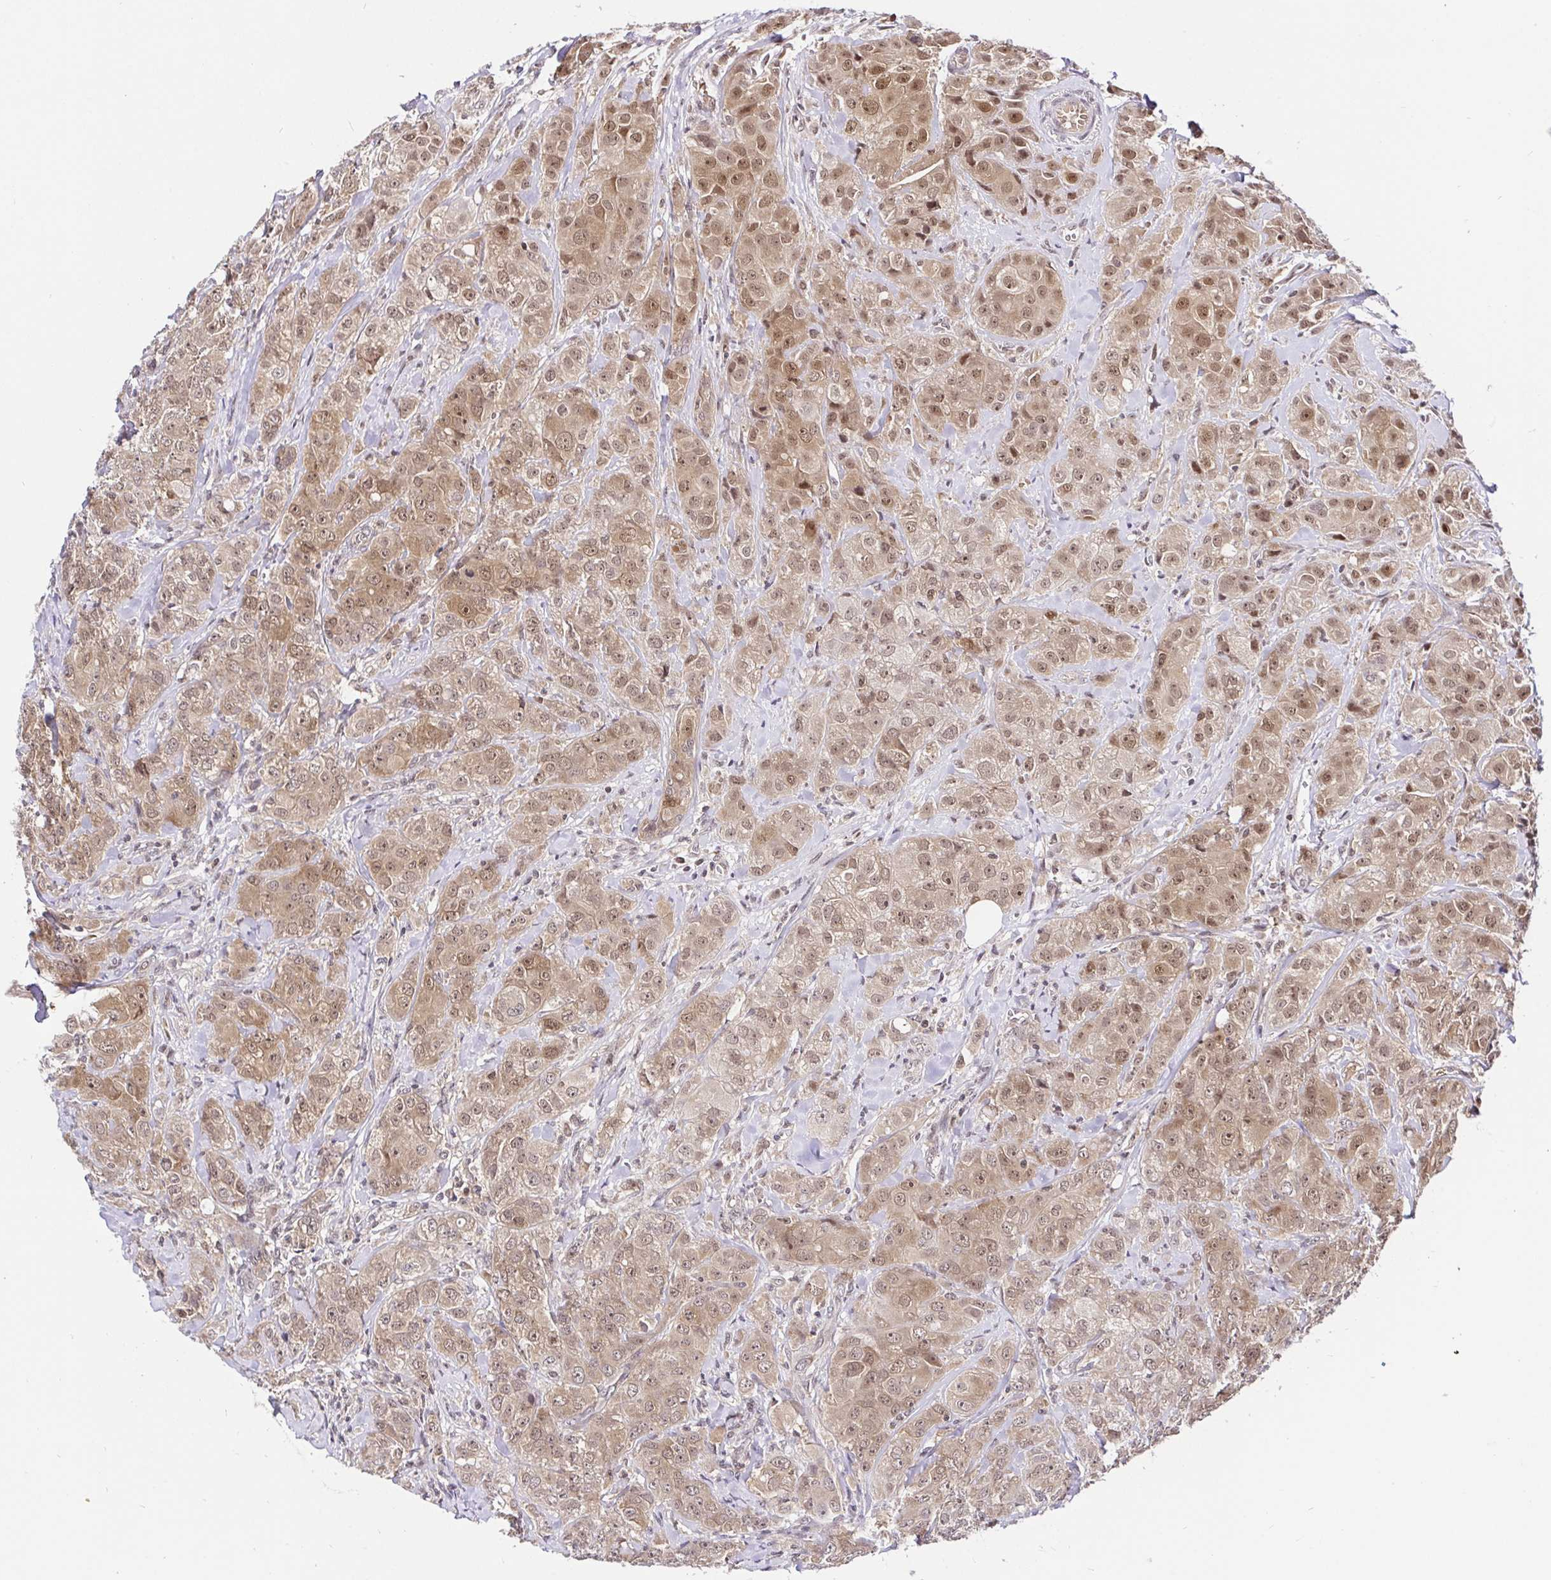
{"staining": {"intensity": "moderate", "quantity": ">75%", "location": "cytoplasmic/membranous,nuclear"}, "tissue": "breast cancer", "cell_type": "Tumor cells", "image_type": "cancer", "snomed": [{"axis": "morphology", "description": "Normal tissue, NOS"}, {"axis": "morphology", "description": "Duct carcinoma"}, {"axis": "topography", "description": "Breast"}], "caption": "Moderate cytoplasmic/membranous and nuclear staining is seen in approximately >75% of tumor cells in breast intraductal carcinoma. (Stains: DAB in brown, nuclei in blue, Microscopy: brightfield microscopy at high magnification).", "gene": "UBE2M", "patient": {"sex": "female", "age": 43}}